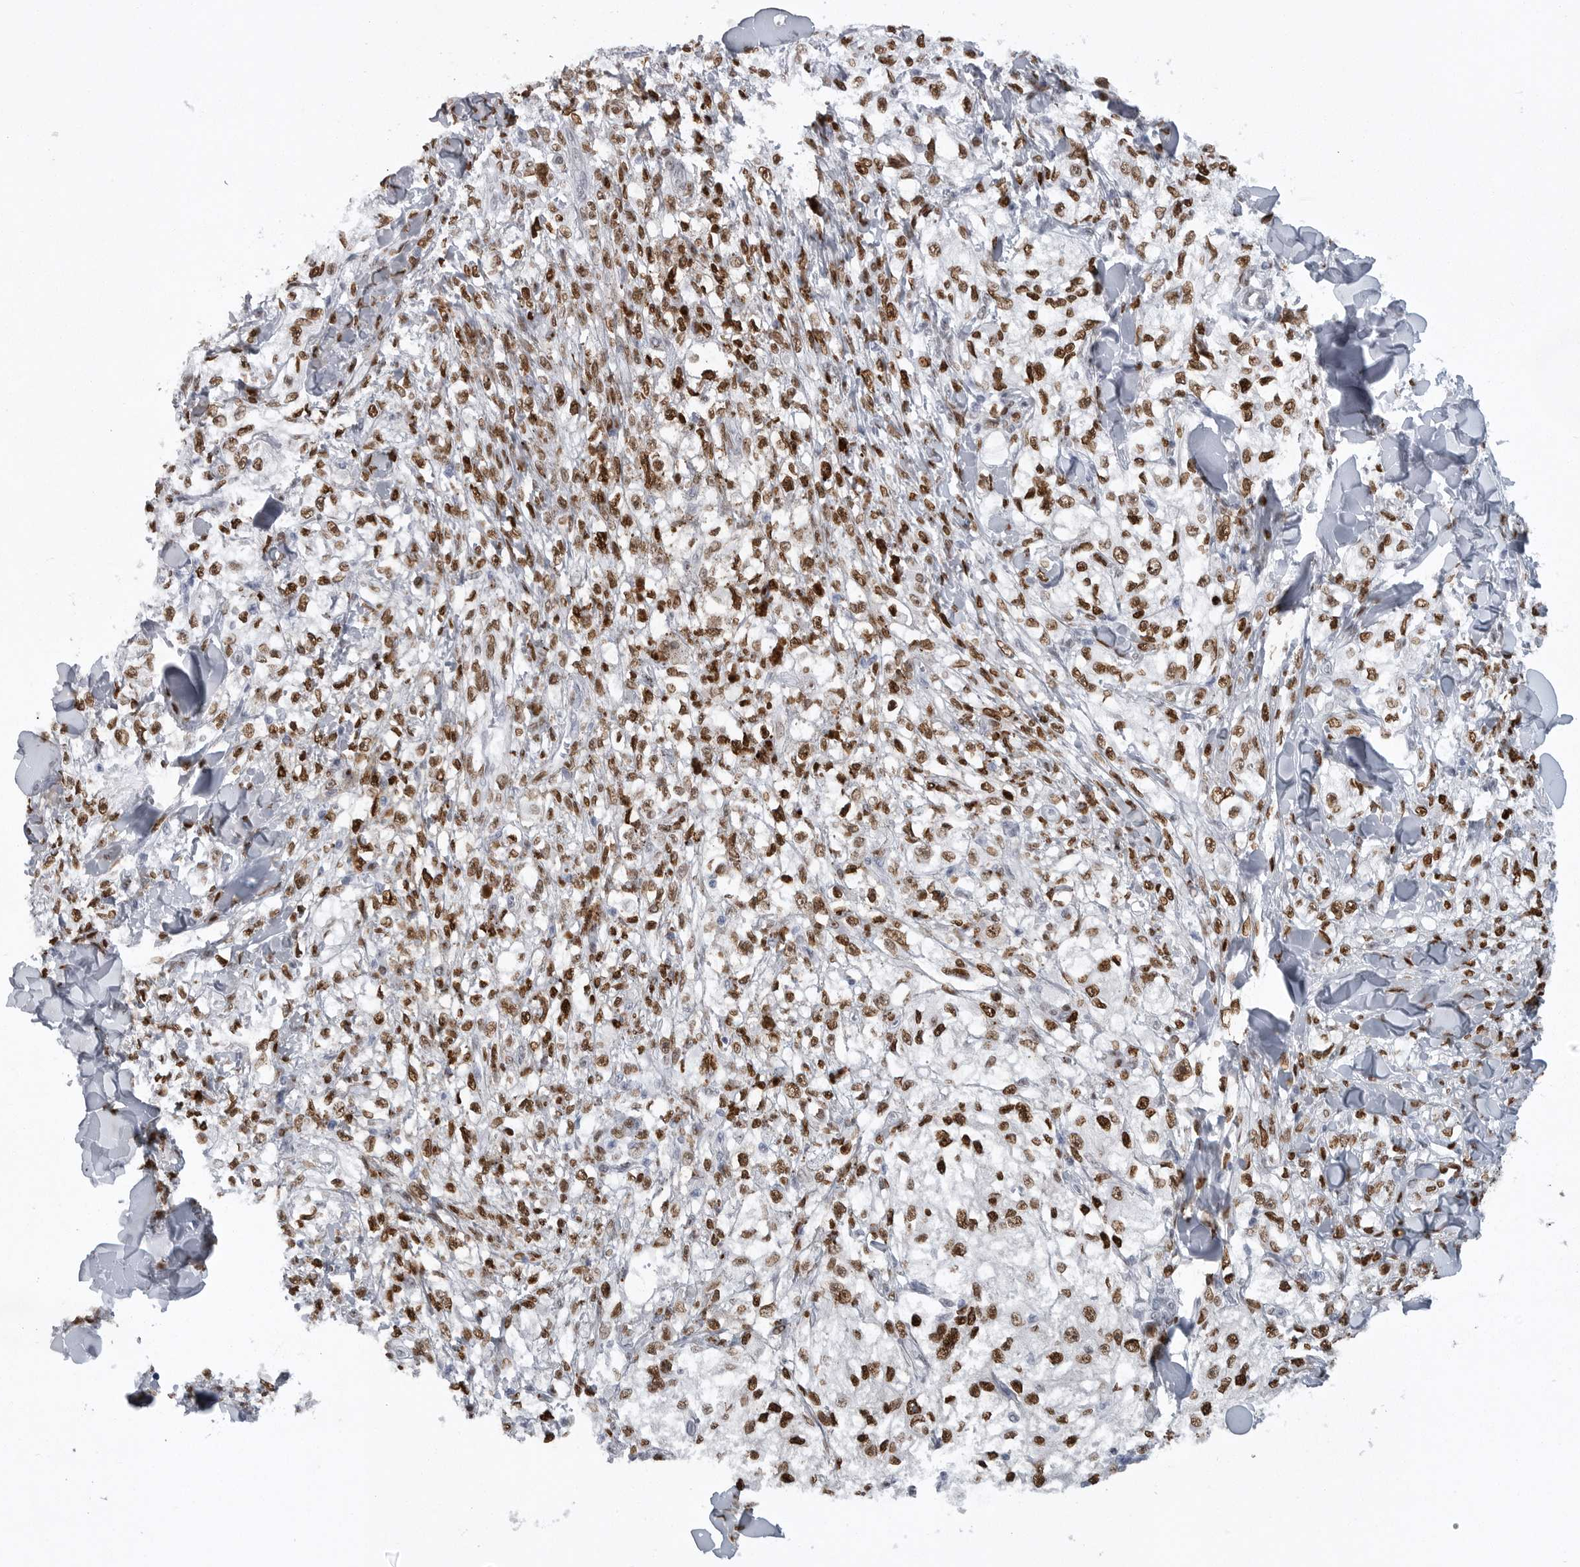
{"staining": {"intensity": "strong", "quantity": ">75%", "location": "nuclear"}, "tissue": "melanoma", "cell_type": "Tumor cells", "image_type": "cancer", "snomed": [{"axis": "morphology", "description": "Malignant melanoma, NOS"}, {"axis": "topography", "description": "Skin of head"}], "caption": "High-magnification brightfield microscopy of malignant melanoma stained with DAB (3,3'-diaminobenzidine) (brown) and counterstained with hematoxylin (blue). tumor cells exhibit strong nuclear expression is present in approximately>75% of cells. Nuclei are stained in blue.", "gene": "HMGN3", "patient": {"sex": "male", "age": 83}}